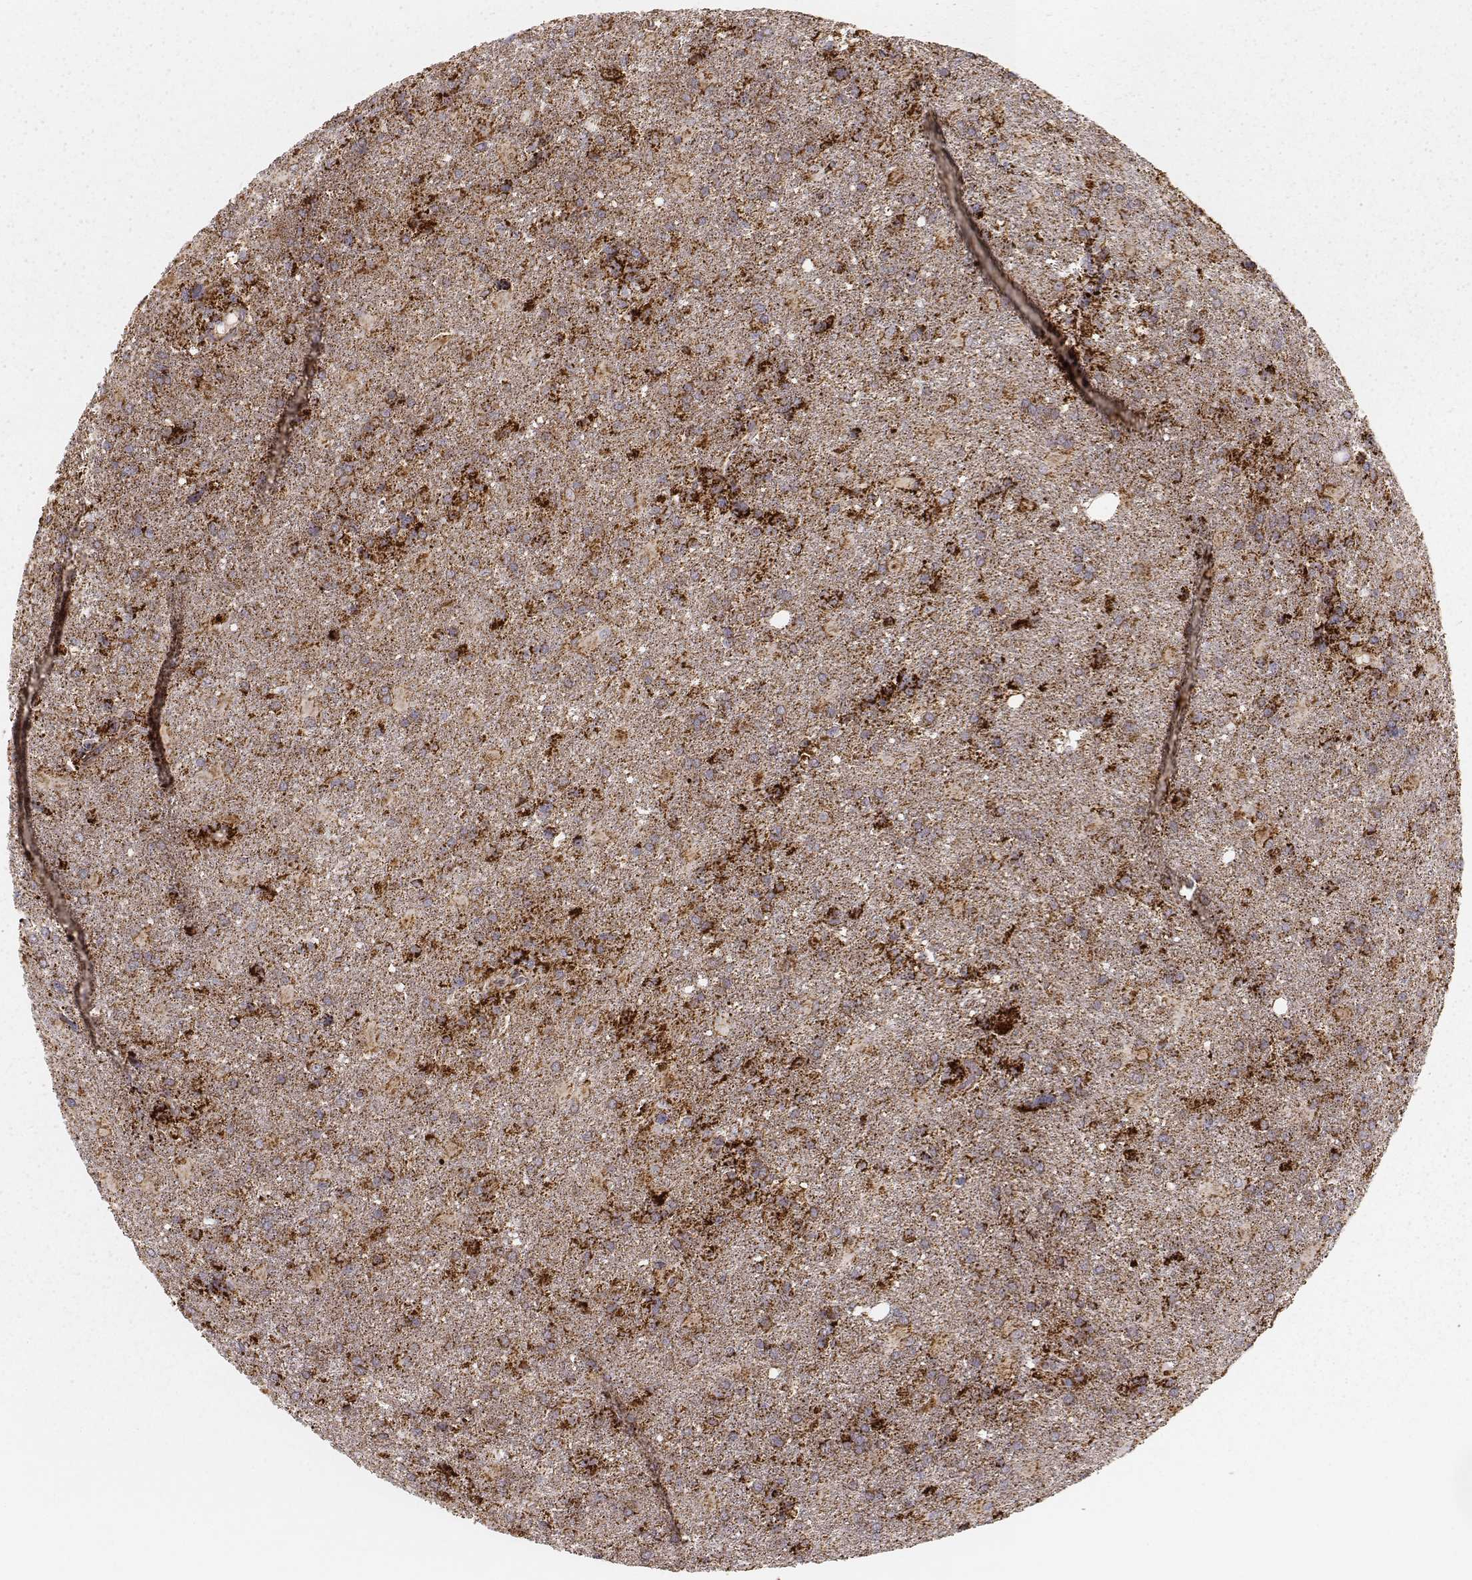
{"staining": {"intensity": "moderate", "quantity": ">75%", "location": "cytoplasmic/membranous"}, "tissue": "glioma", "cell_type": "Tumor cells", "image_type": "cancer", "snomed": [{"axis": "morphology", "description": "Glioma, malignant, High grade"}, {"axis": "topography", "description": "Brain"}], "caption": "Tumor cells demonstrate medium levels of moderate cytoplasmic/membranous expression in about >75% of cells in glioma.", "gene": "CS", "patient": {"sex": "male", "age": 68}}